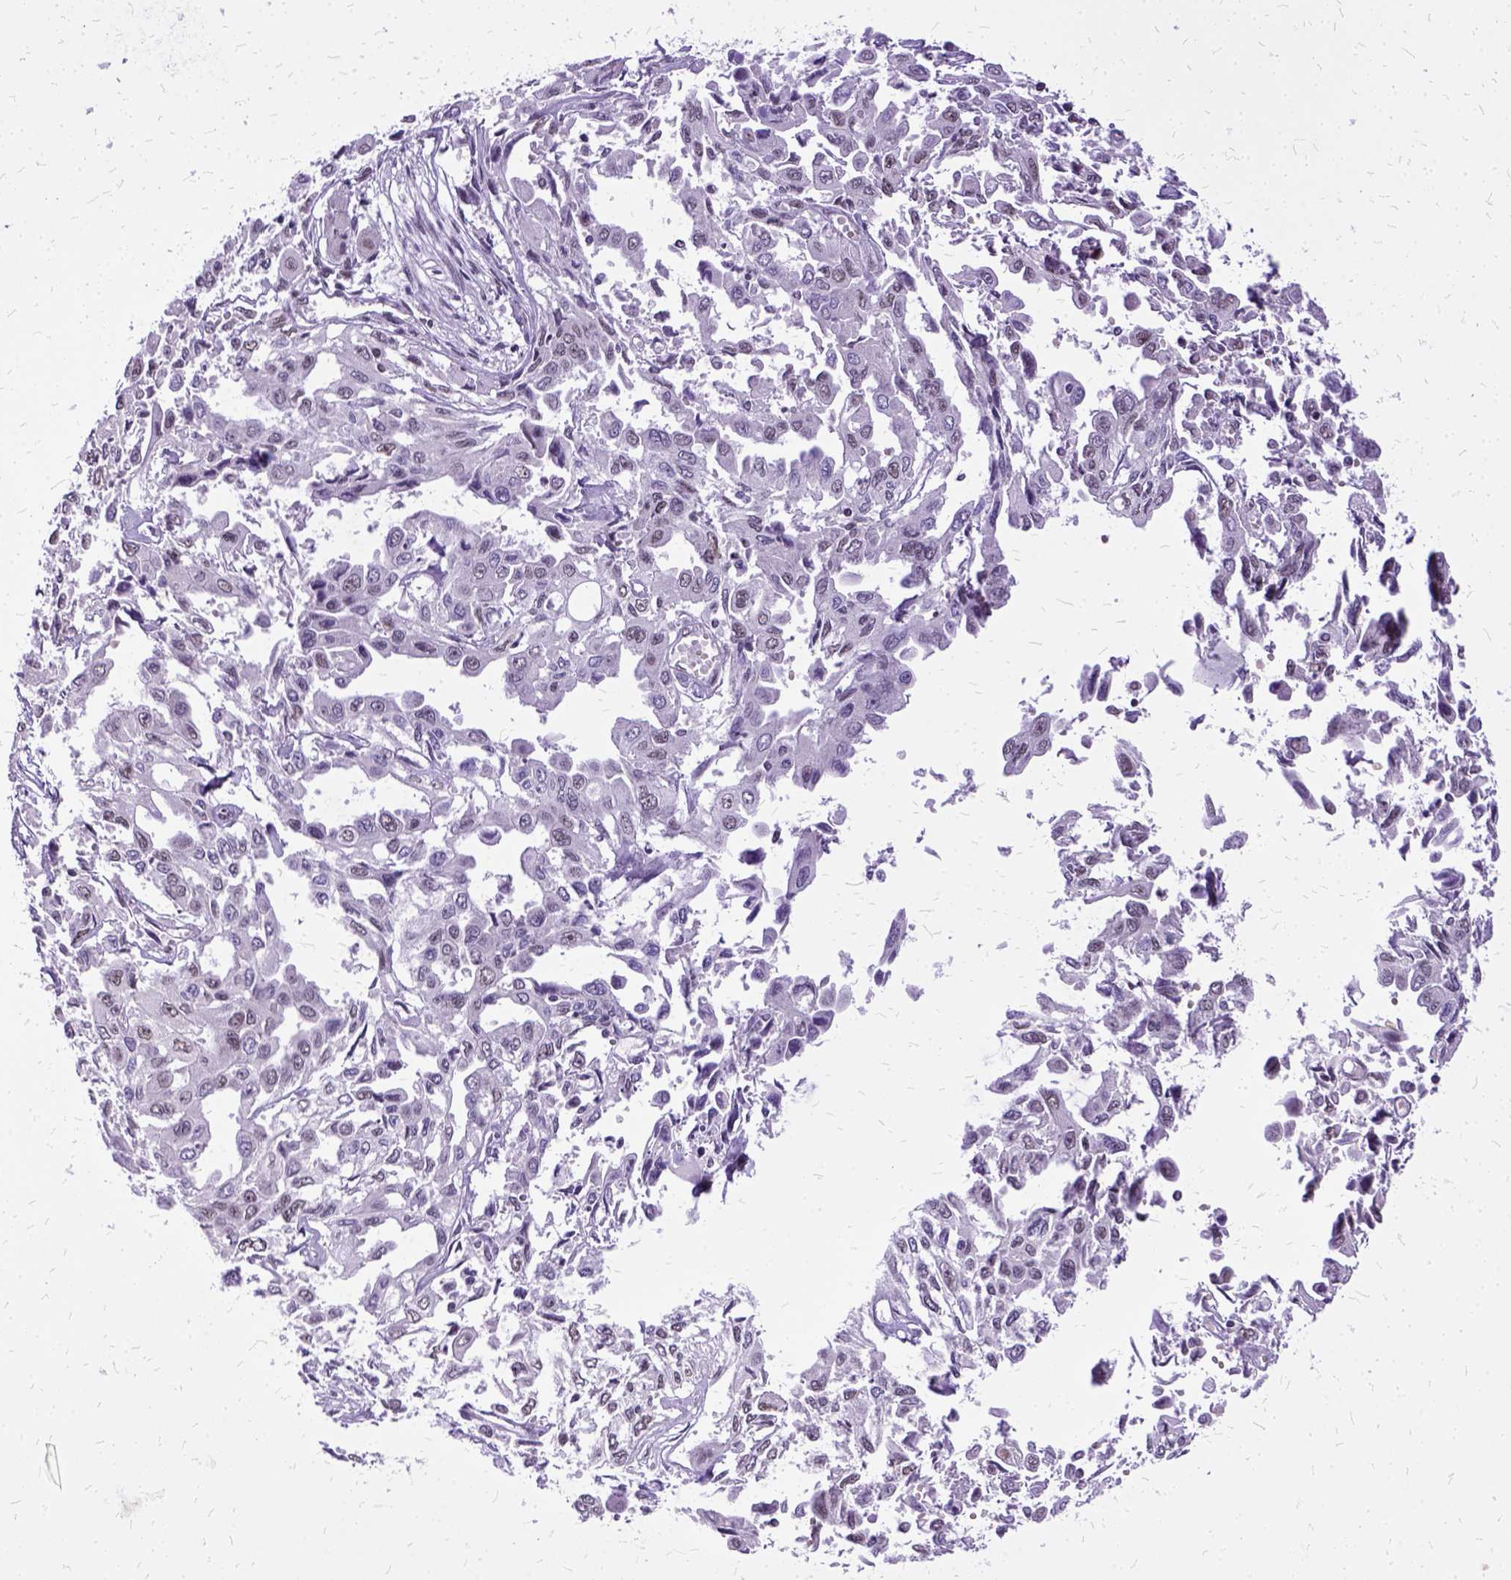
{"staining": {"intensity": "weak", "quantity": "25%-75%", "location": "nuclear"}, "tissue": "pancreatic cancer", "cell_type": "Tumor cells", "image_type": "cancer", "snomed": [{"axis": "morphology", "description": "Adenocarcinoma, NOS"}, {"axis": "topography", "description": "Pancreas"}], "caption": "Protein expression analysis of human pancreatic adenocarcinoma reveals weak nuclear expression in approximately 25%-75% of tumor cells.", "gene": "SETD1A", "patient": {"sex": "female", "age": 55}}